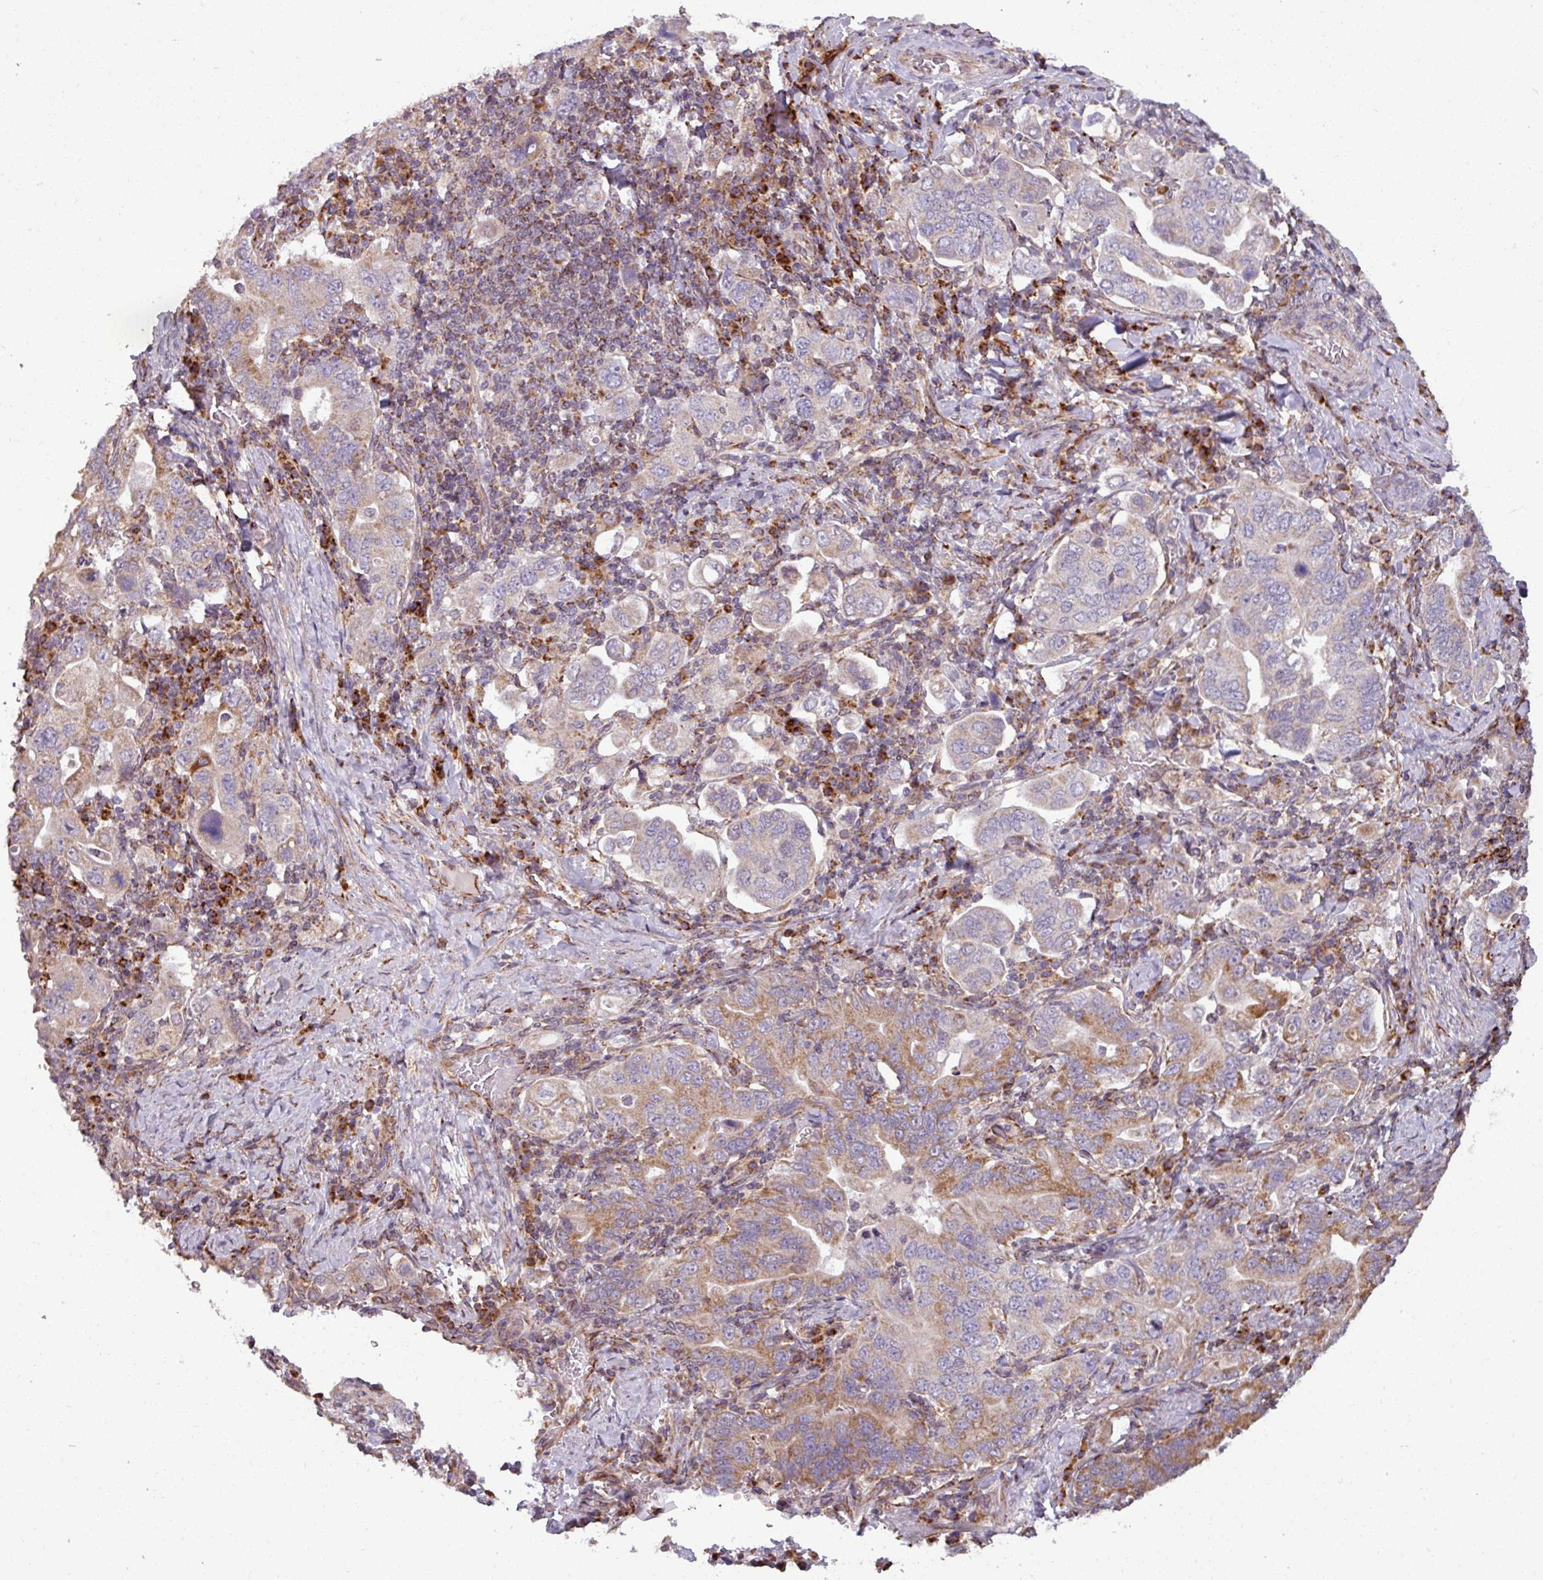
{"staining": {"intensity": "moderate", "quantity": "<25%", "location": "cytoplasmic/membranous"}, "tissue": "stomach cancer", "cell_type": "Tumor cells", "image_type": "cancer", "snomed": [{"axis": "morphology", "description": "Adenocarcinoma, NOS"}, {"axis": "topography", "description": "Stomach, upper"}, {"axis": "topography", "description": "Stomach"}], "caption": "Tumor cells demonstrate low levels of moderate cytoplasmic/membranous expression in approximately <25% of cells in human stomach adenocarcinoma. (IHC, brightfield microscopy, high magnification).", "gene": "MAGT1", "patient": {"sex": "male", "age": 62}}